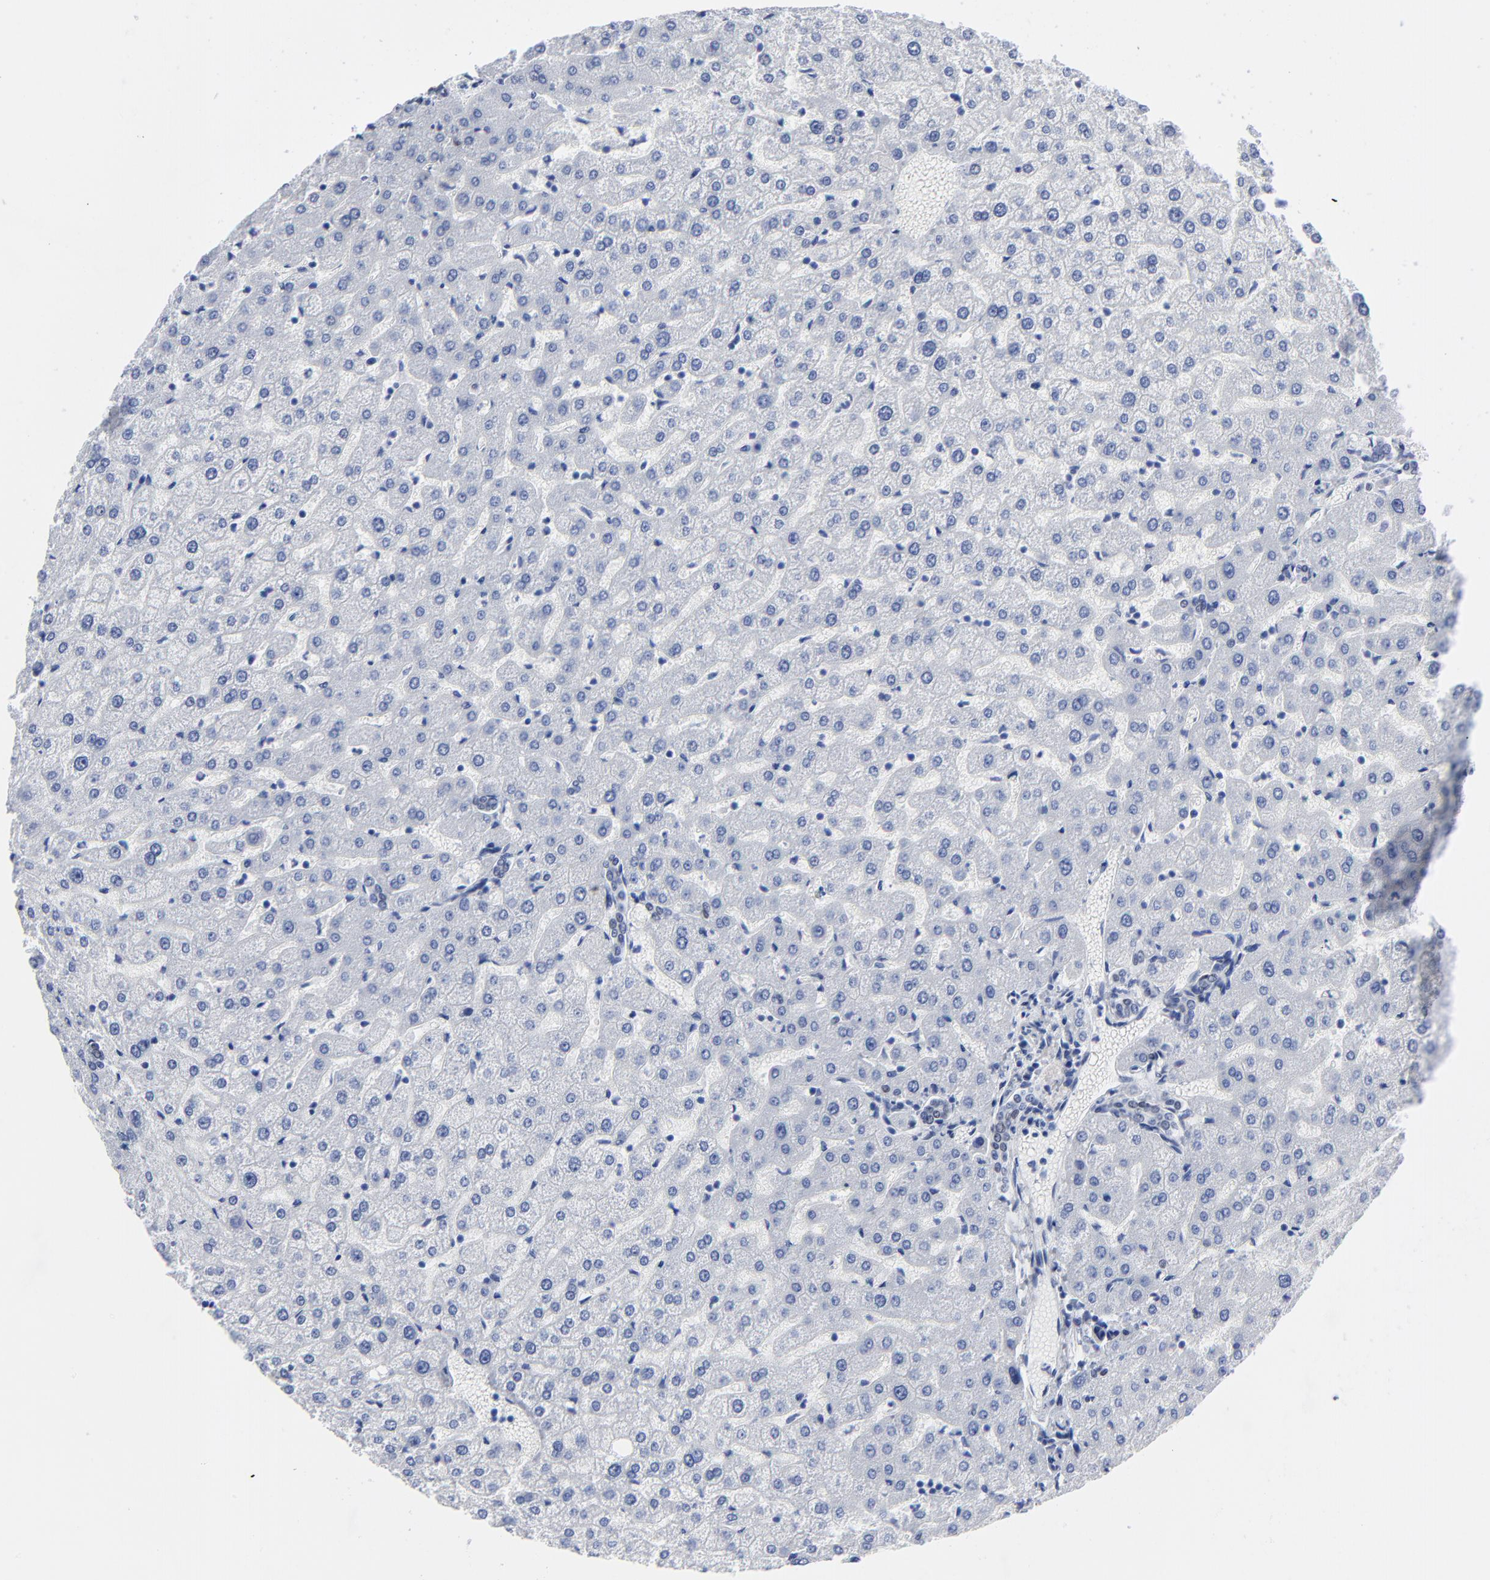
{"staining": {"intensity": "negative", "quantity": "none", "location": "none"}, "tissue": "liver", "cell_type": "Cholangiocytes", "image_type": "normal", "snomed": [{"axis": "morphology", "description": "Normal tissue, NOS"}, {"axis": "morphology", "description": "Fibrosis, NOS"}, {"axis": "topography", "description": "Liver"}], "caption": "Cholangiocytes show no significant staining in normal liver. (DAB immunohistochemistry visualized using brightfield microscopy, high magnification).", "gene": "JUN", "patient": {"sex": "female", "age": 29}}